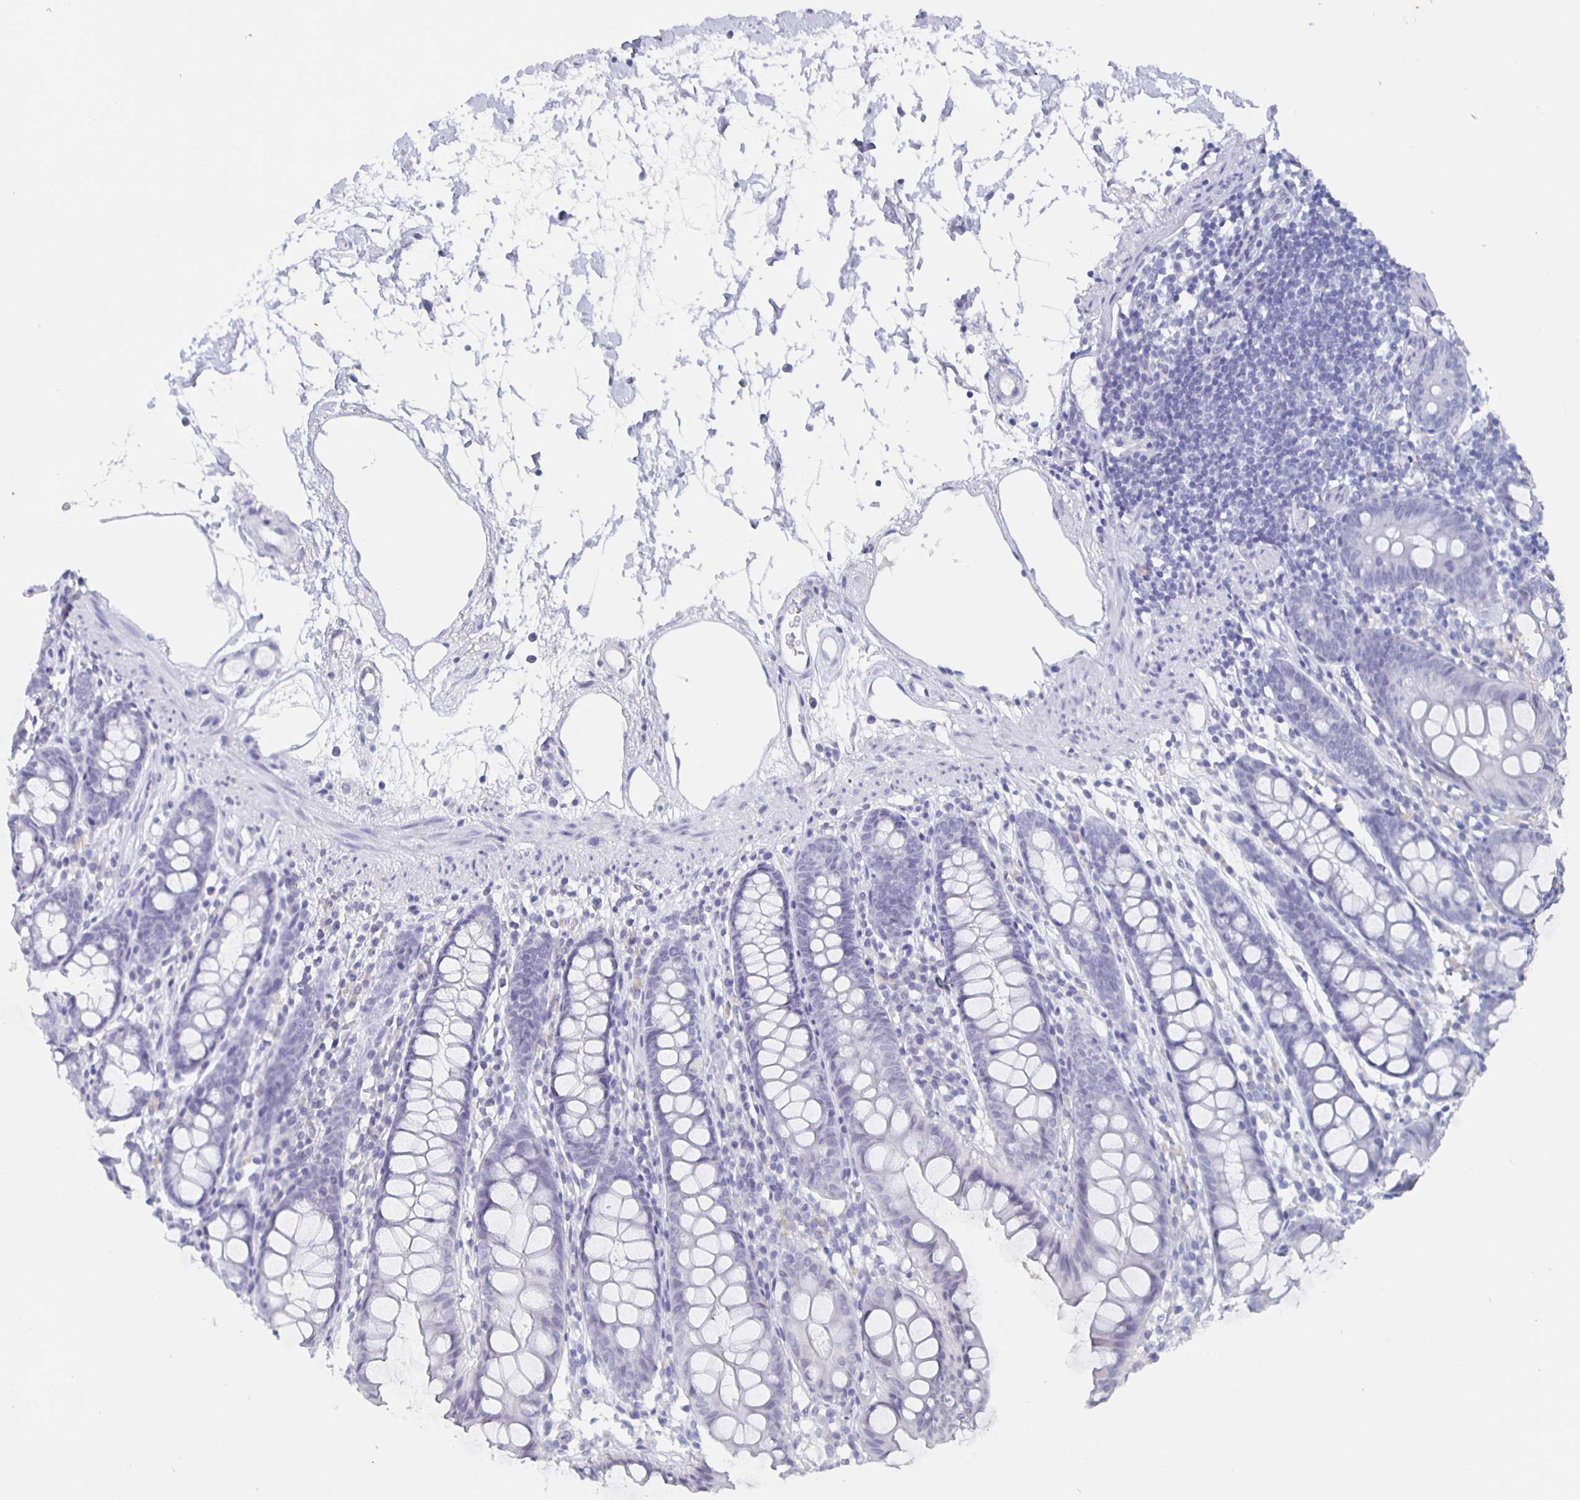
{"staining": {"intensity": "negative", "quantity": "none", "location": "none"}, "tissue": "colon", "cell_type": "Endothelial cells", "image_type": "normal", "snomed": [{"axis": "morphology", "description": "Normal tissue, NOS"}, {"axis": "topography", "description": "Colon"}], "caption": "DAB immunohistochemical staining of normal human colon shows no significant expression in endothelial cells. (Stains: DAB immunohistochemistry (IHC) with hematoxylin counter stain, Microscopy: brightfield microscopy at high magnification).", "gene": "CCDC17", "patient": {"sex": "female", "age": 84}}